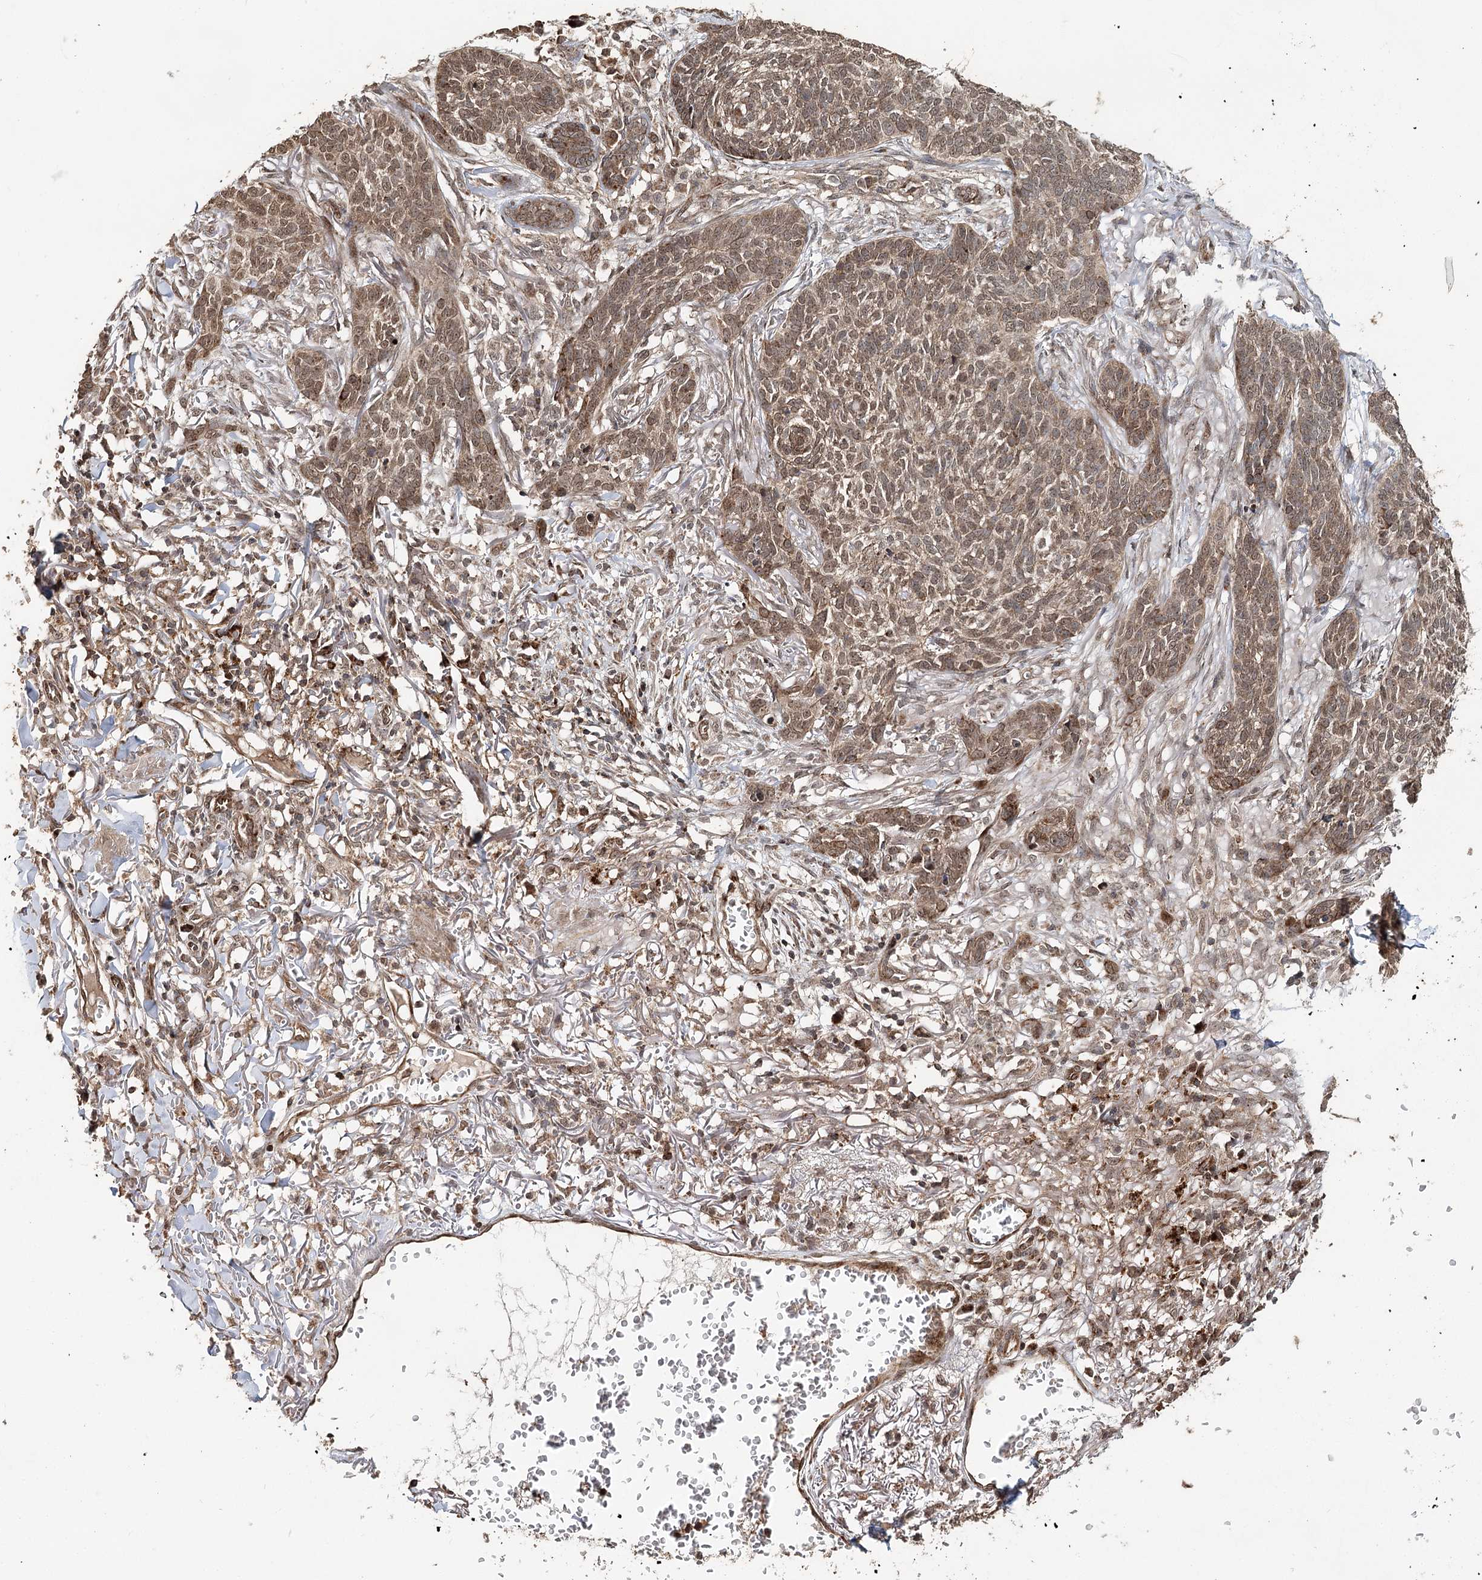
{"staining": {"intensity": "moderate", "quantity": ">75%", "location": "cytoplasmic/membranous,nuclear"}, "tissue": "skin cancer", "cell_type": "Tumor cells", "image_type": "cancer", "snomed": [{"axis": "morphology", "description": "Basal cell carcinoma"}, {"axis": "topography", "description": "Skin"}], "caption": "Moderate cytoplasmic/membranous and nuclear expression is seen in approximately >75% of tumor cells in skin cancer (basal cell carcinoma).", "gene": "ZNRF3", "patient": {"sex": "male", "age": 85}}